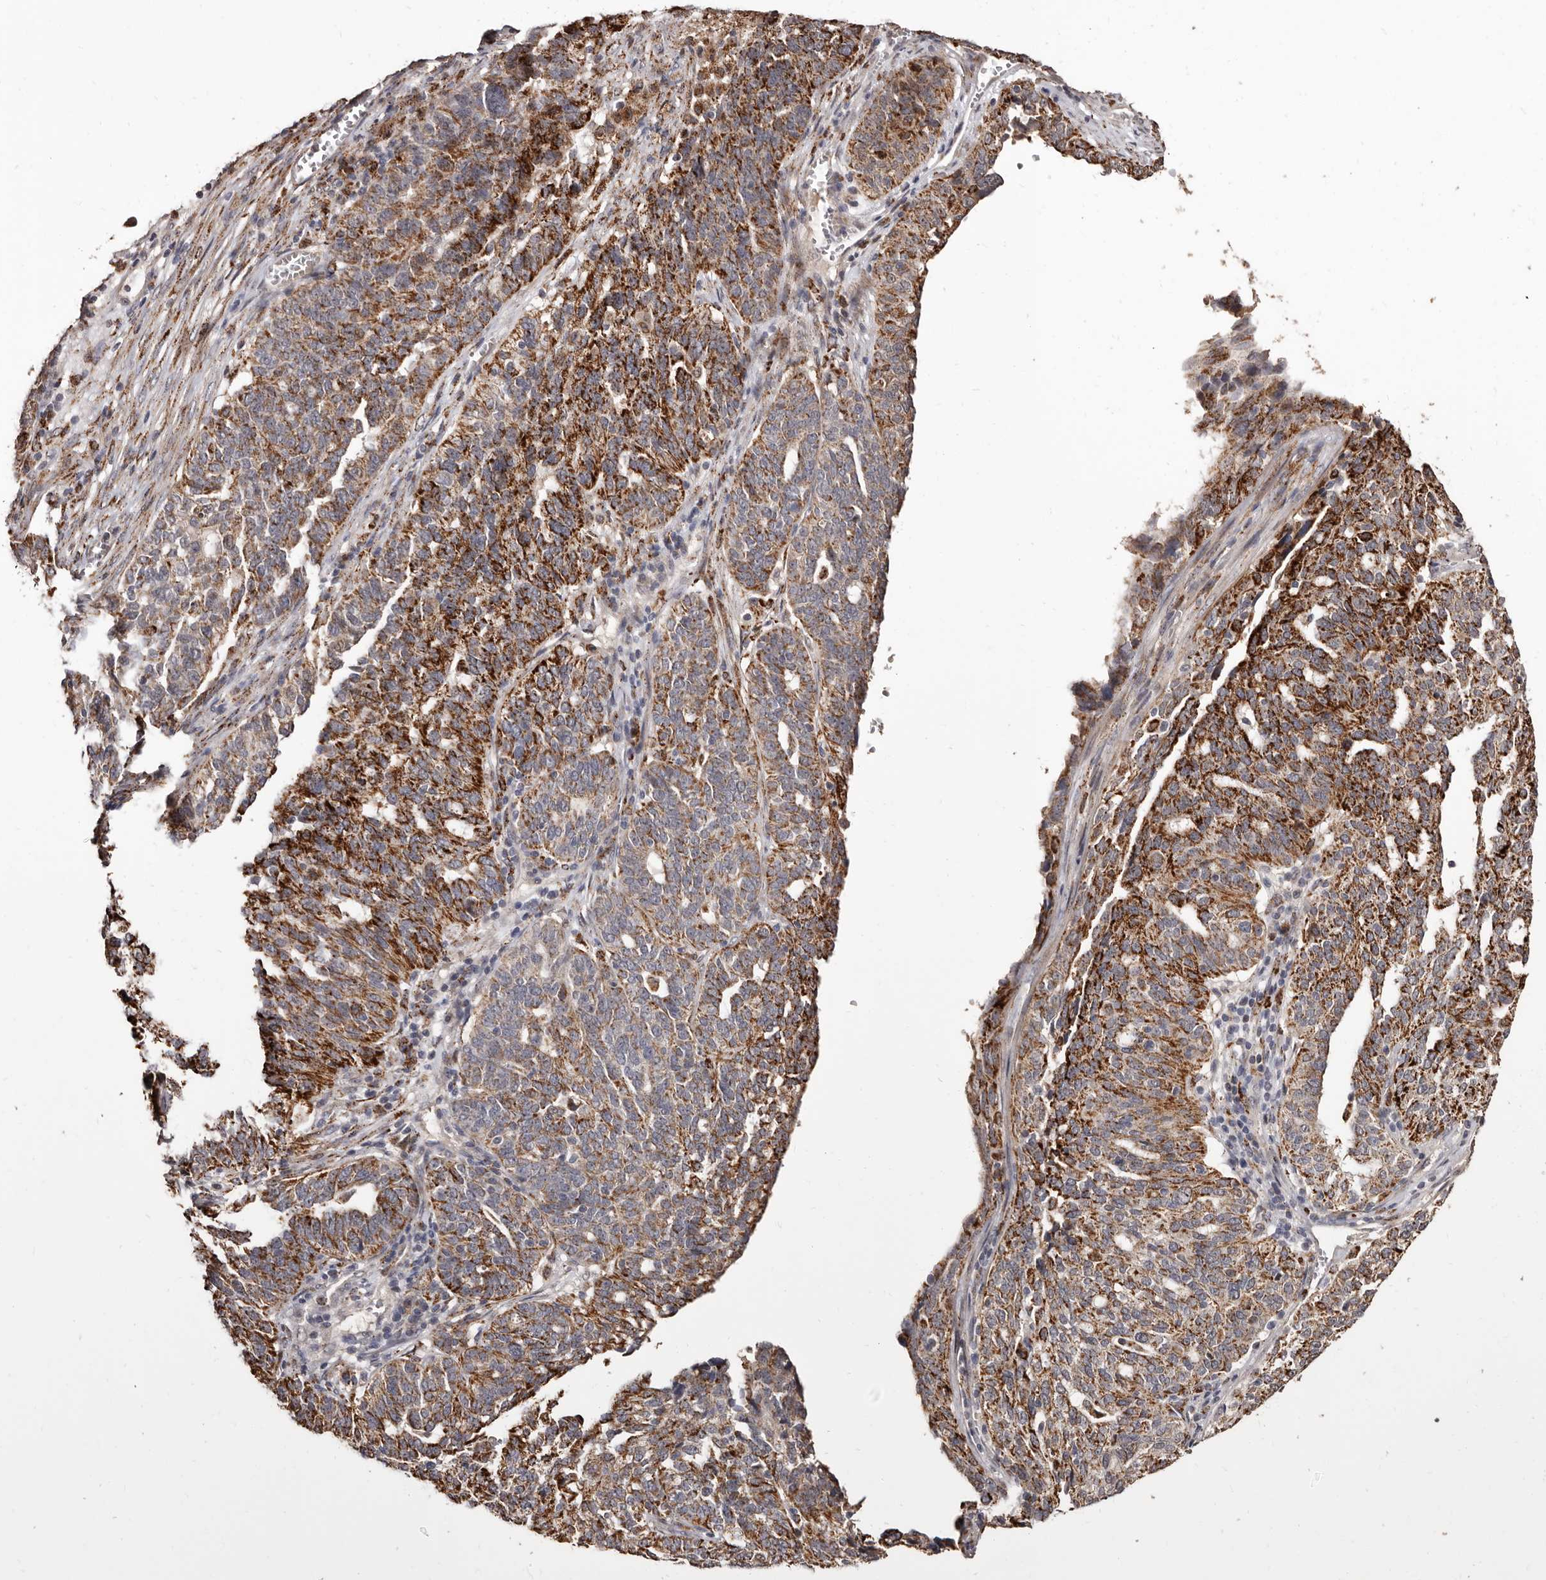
{"staining": {"intensity": "strong", "quantity": "25%-75%", "location": "cytoplasmic/membranous"}, "tissue": "ovarian cancer", "cell_type": "Tumor cells", "image_type": "cancer", "snomed": [{"axis": "morphology", "description": "Cystadenocarcinoma, serous, NOS"}, {"axis": "topography", "description": "Ovary"}], "caption": "About 25%-75% of tumor cells in serous cystadenocarcinoma (ovarian) show strong cytoplasmic/membranous protein expression as visualized by brown immunohistochemical staining.", "gene": "AKAP7", "patient": {"sex": "female", "age": 59}}